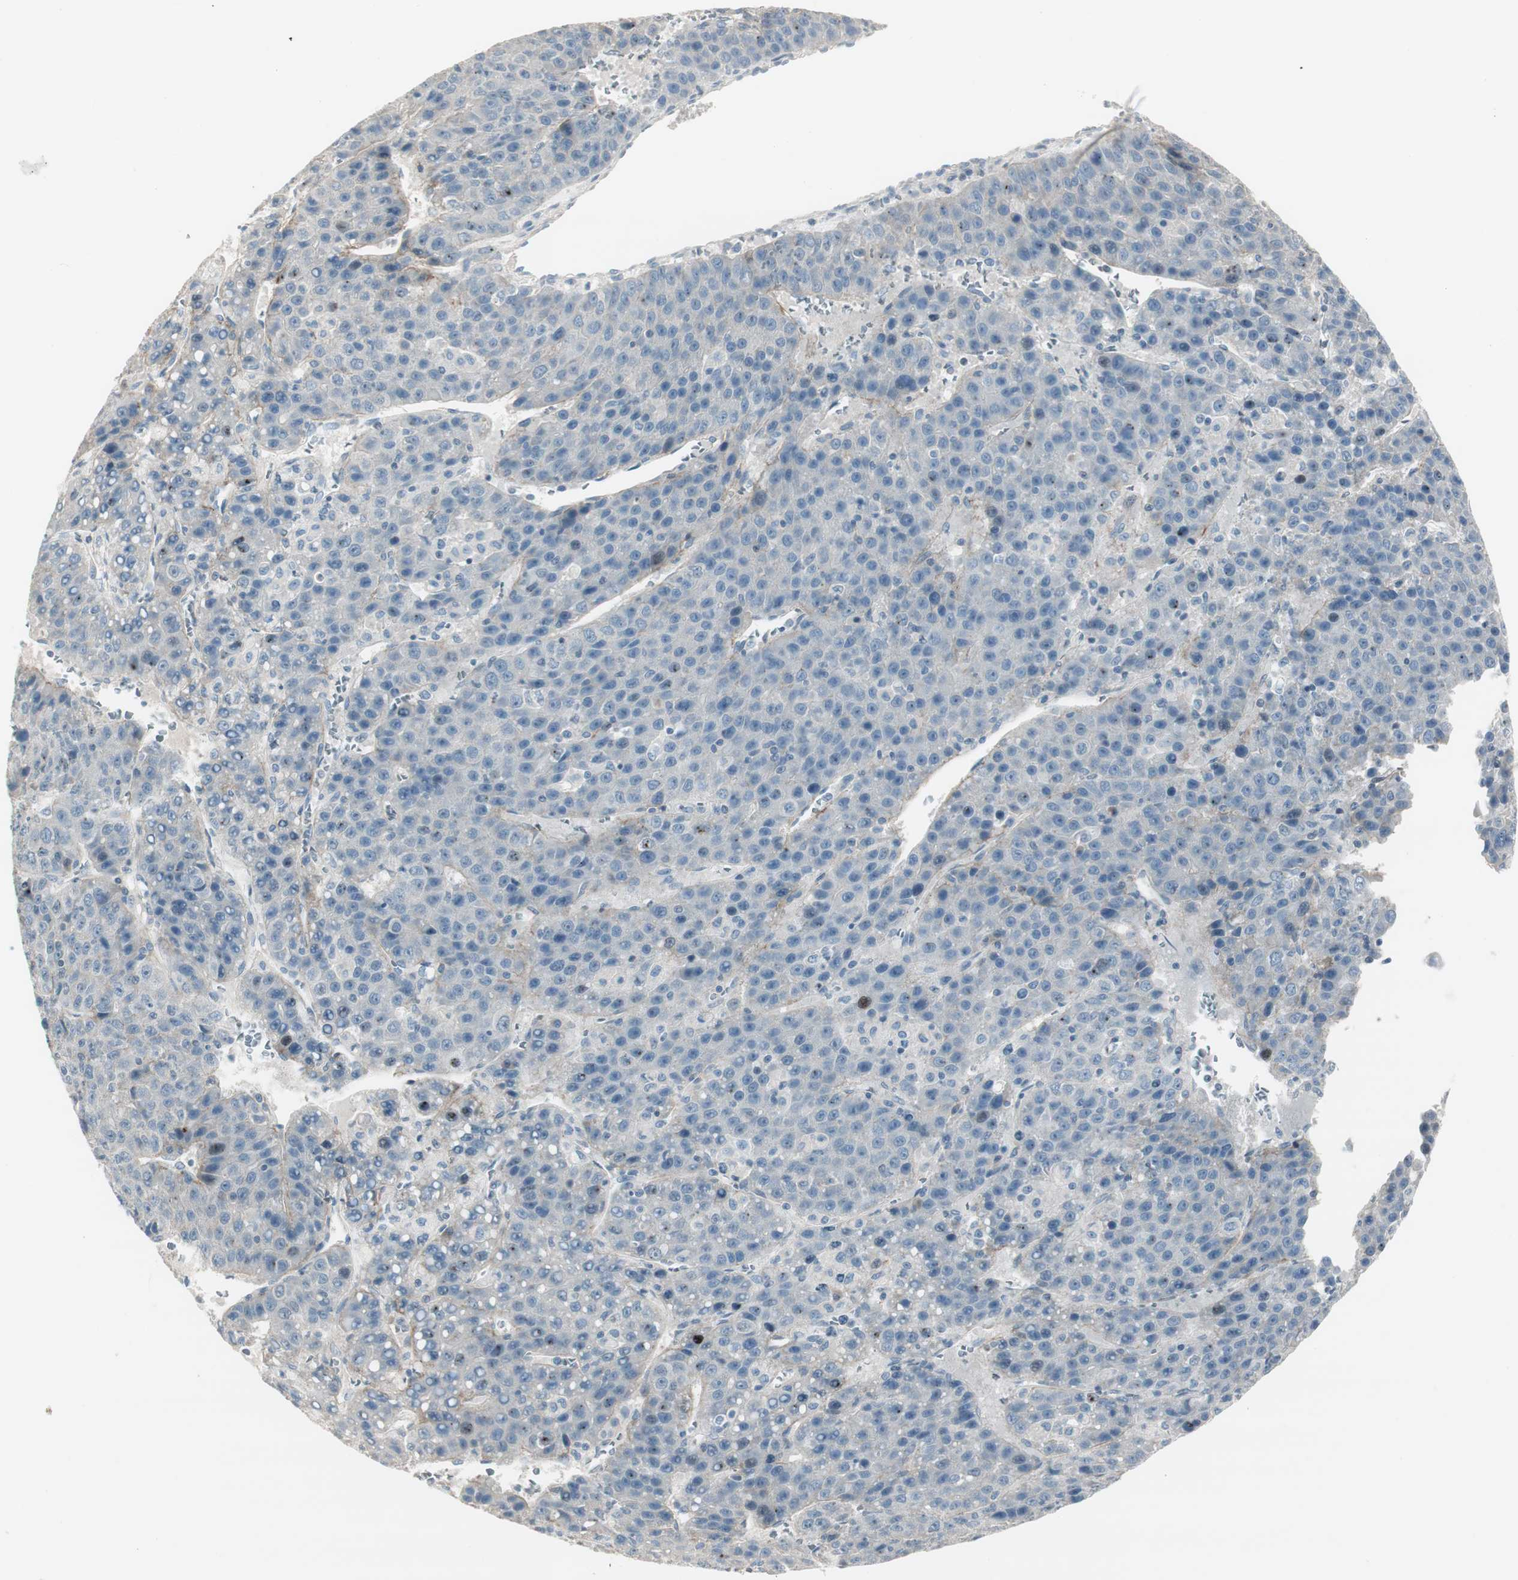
{"staining": {"intensity": "negative", "quantity": "none", "location": "none"}, "tissue": "liver cancer", "cell_type": "Tumor cells", "image_type": "cancer", "snomed": [{"axis": "morphology", "description": "Carcinoma, Hepatocellular, NOS"}, {"axis": "topography", "description": "Liver"}], "caption": "This is an IHC image of liver cancer. There is no positivity in tumor cells.", "gene": "EVA1A", "patient": {"sex": "female", "age": 53}}